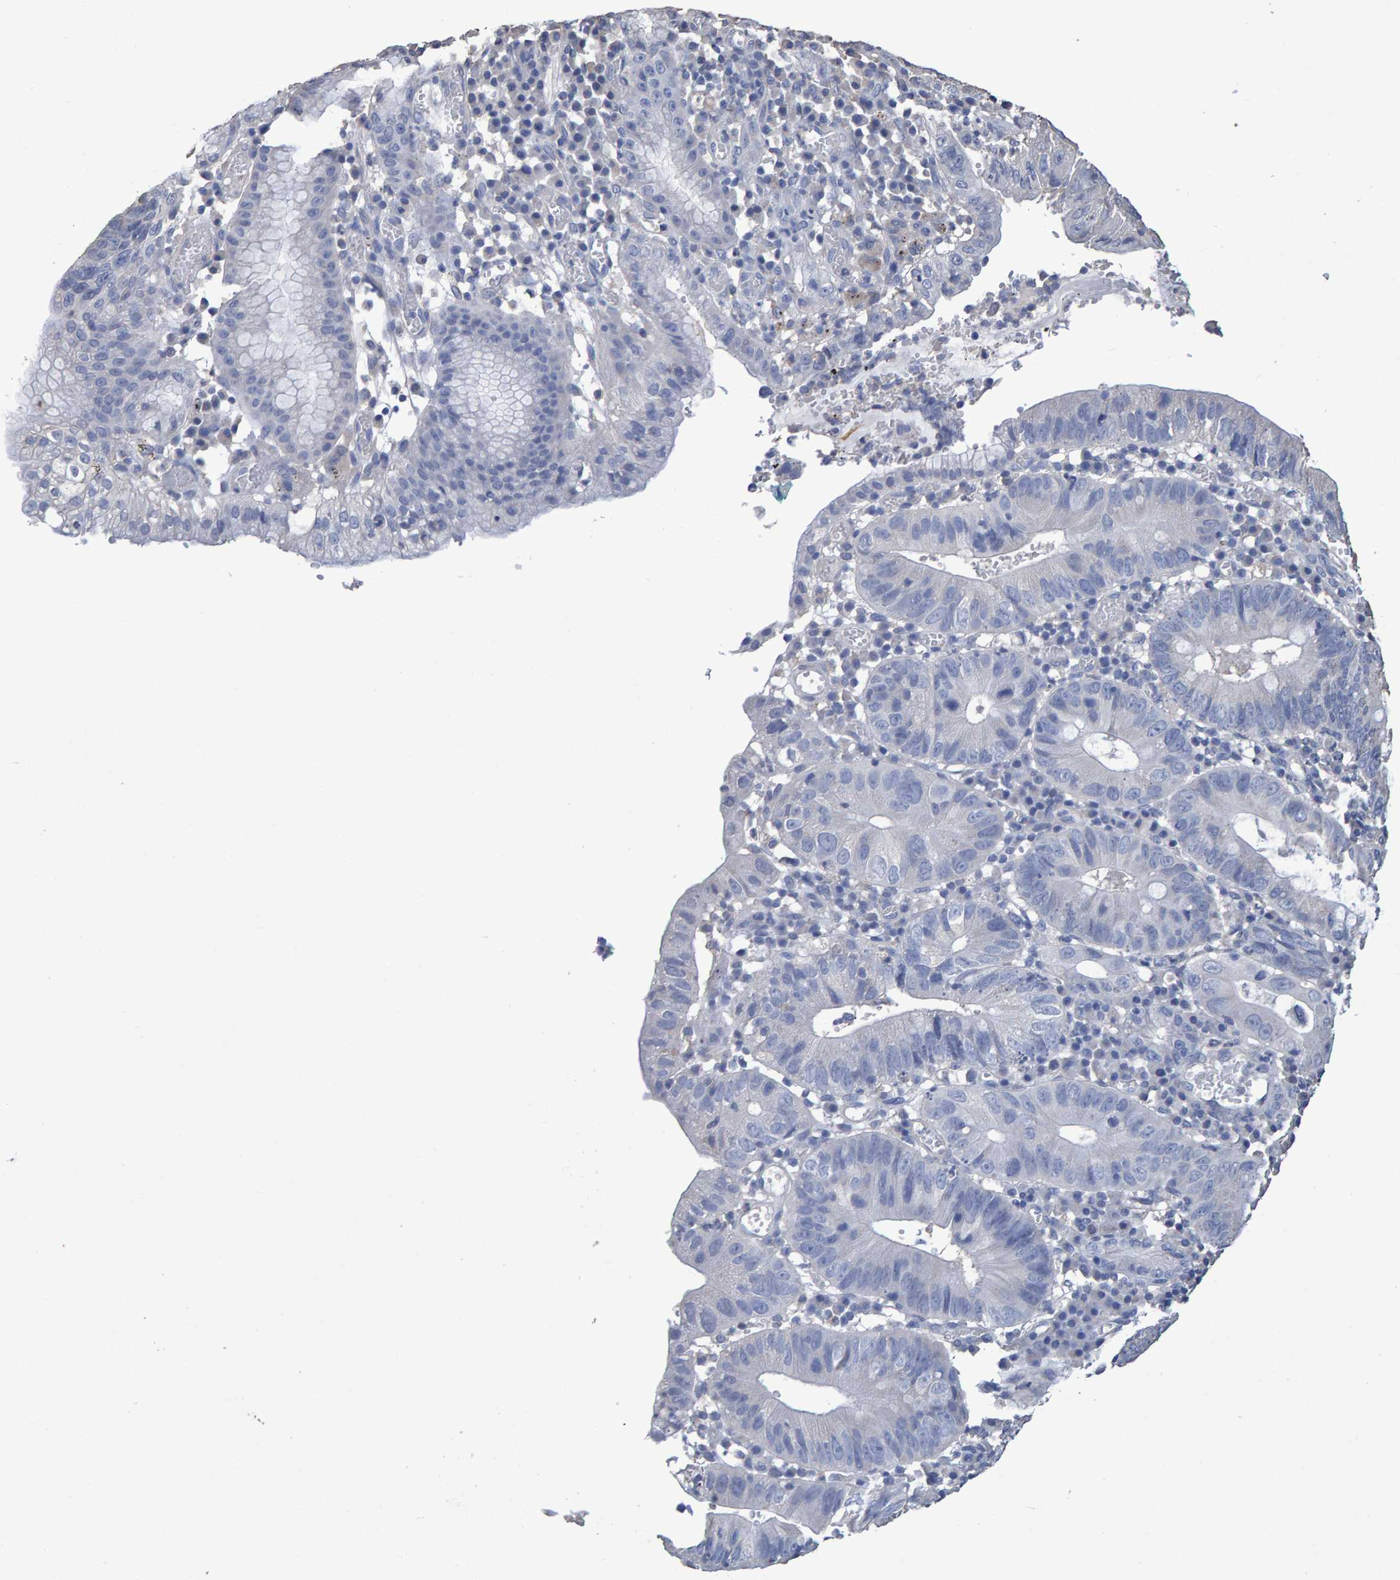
{"staining": {"intensity": "negative", "quantity": "none", "location": "none"}, "tissue": "stomach cancer", "cell_type": "Tumor cells", "image_type": "cancer", "snomed": [{"axis": "morphology", "description": "Adenocarcinoma, NOS"}, {"axis": "topography", "description": "Stomach"}], "caption": "IHC image of adenocarcinoma (stomach) stained for a protein (brown), which displays no expression in tumor cells.", "gene": "HEMGN", "patient": {"sex": "male", "age": 59}}